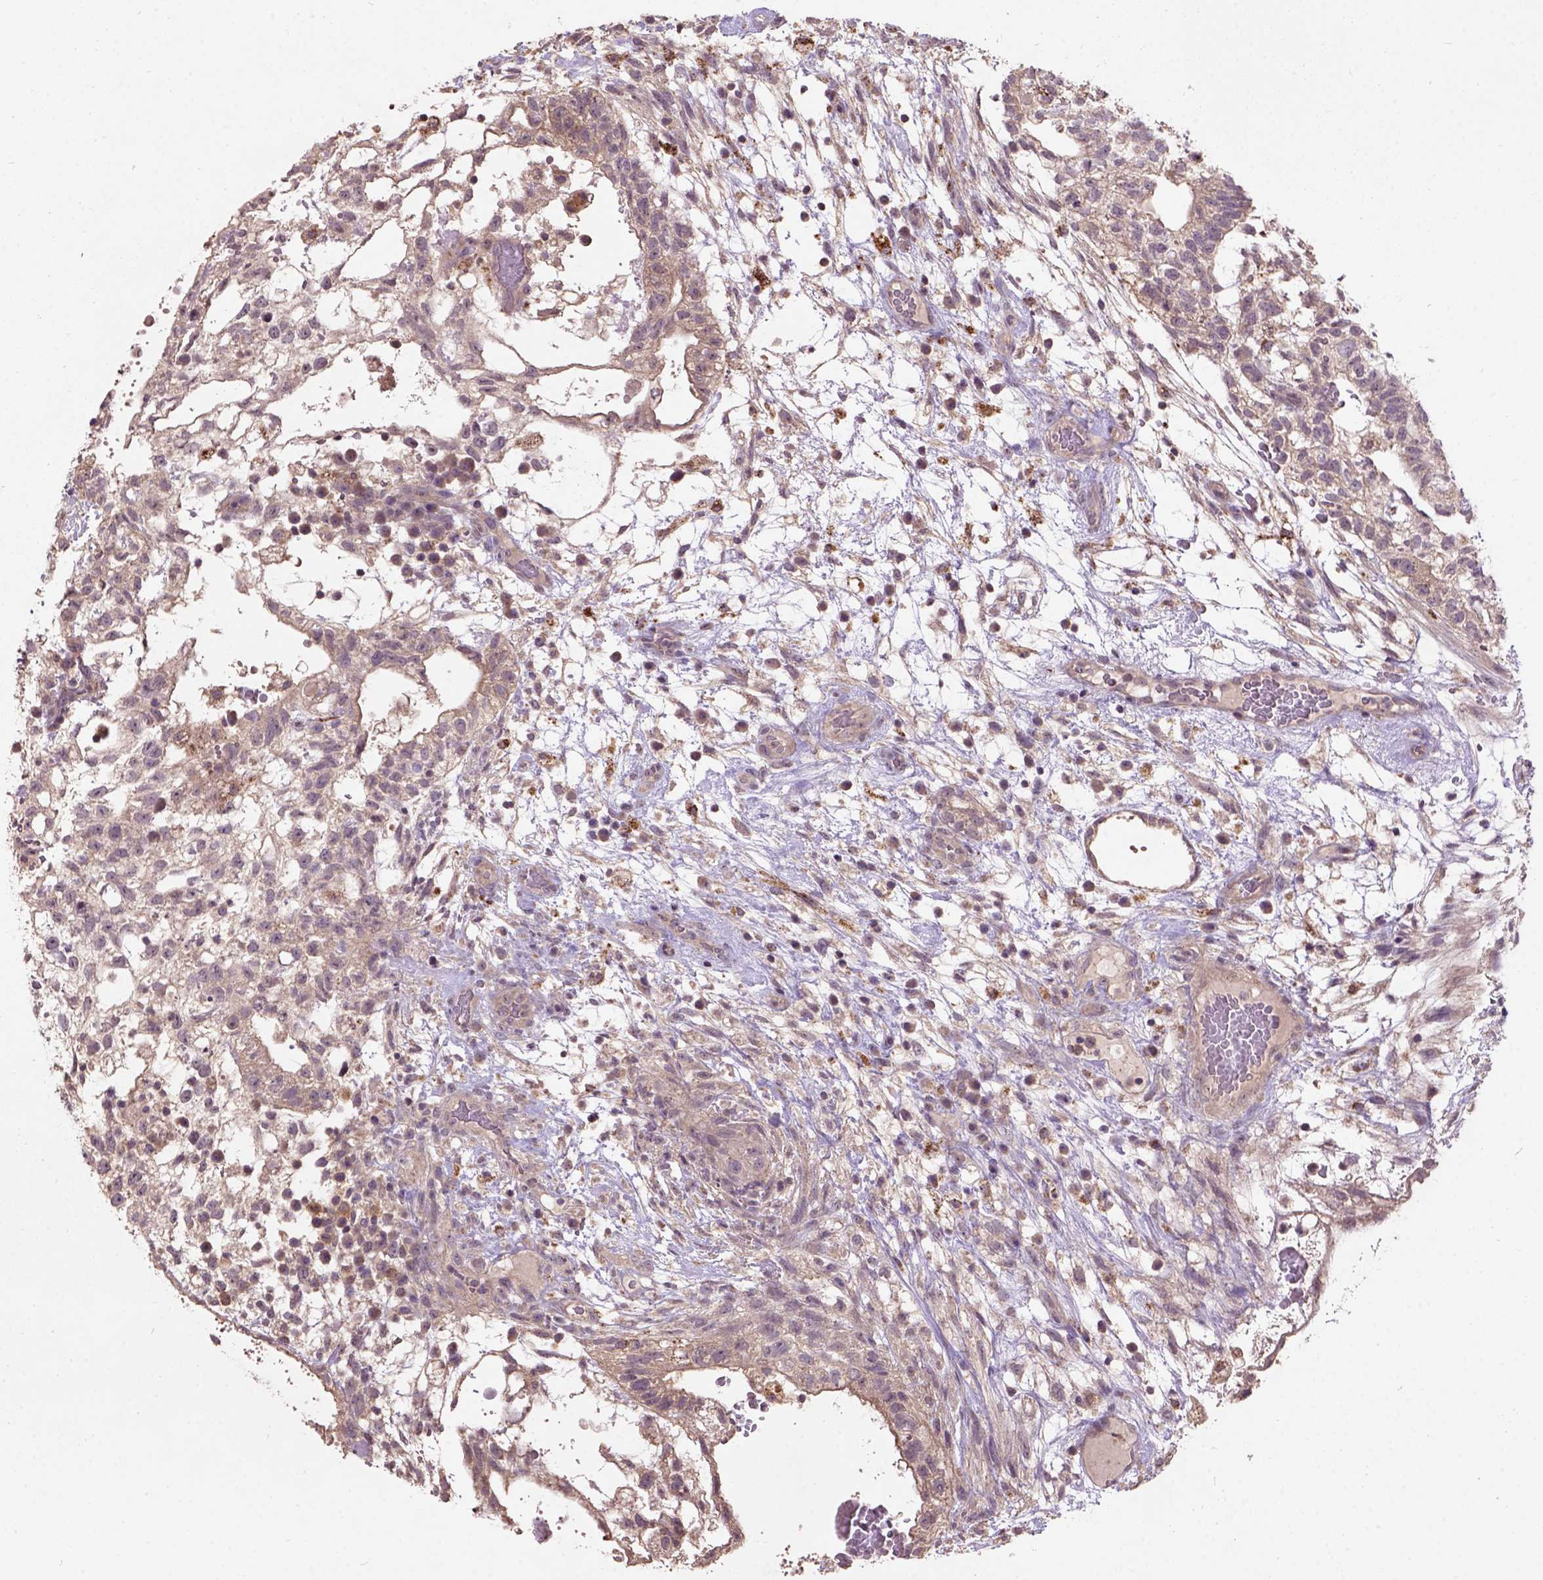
{"staining": {"intensity": "weak", "quantity": ">75%", "location": "cytoplasmic/membranous"}, "tissue": "testis cancer", "cell_type": "Tumor cells", "image_type": "cancer", "snomed": [{"axis": "morphology", "description": "Normal tissue, NOS"}, {"axis": "morphology", "description": "Carcinoma, Embryonal, NOS"}, {"axis": "topography", "description": "Testis"}], "caption": "Protein expression analysis of human embryonal carcinoma (testis) reveals weak cytoplasmic/membranous positivity in approximately >75% of tumor cells.", "gene": "KBTBD8", "patient": {"sex": "male", "age": 32}}